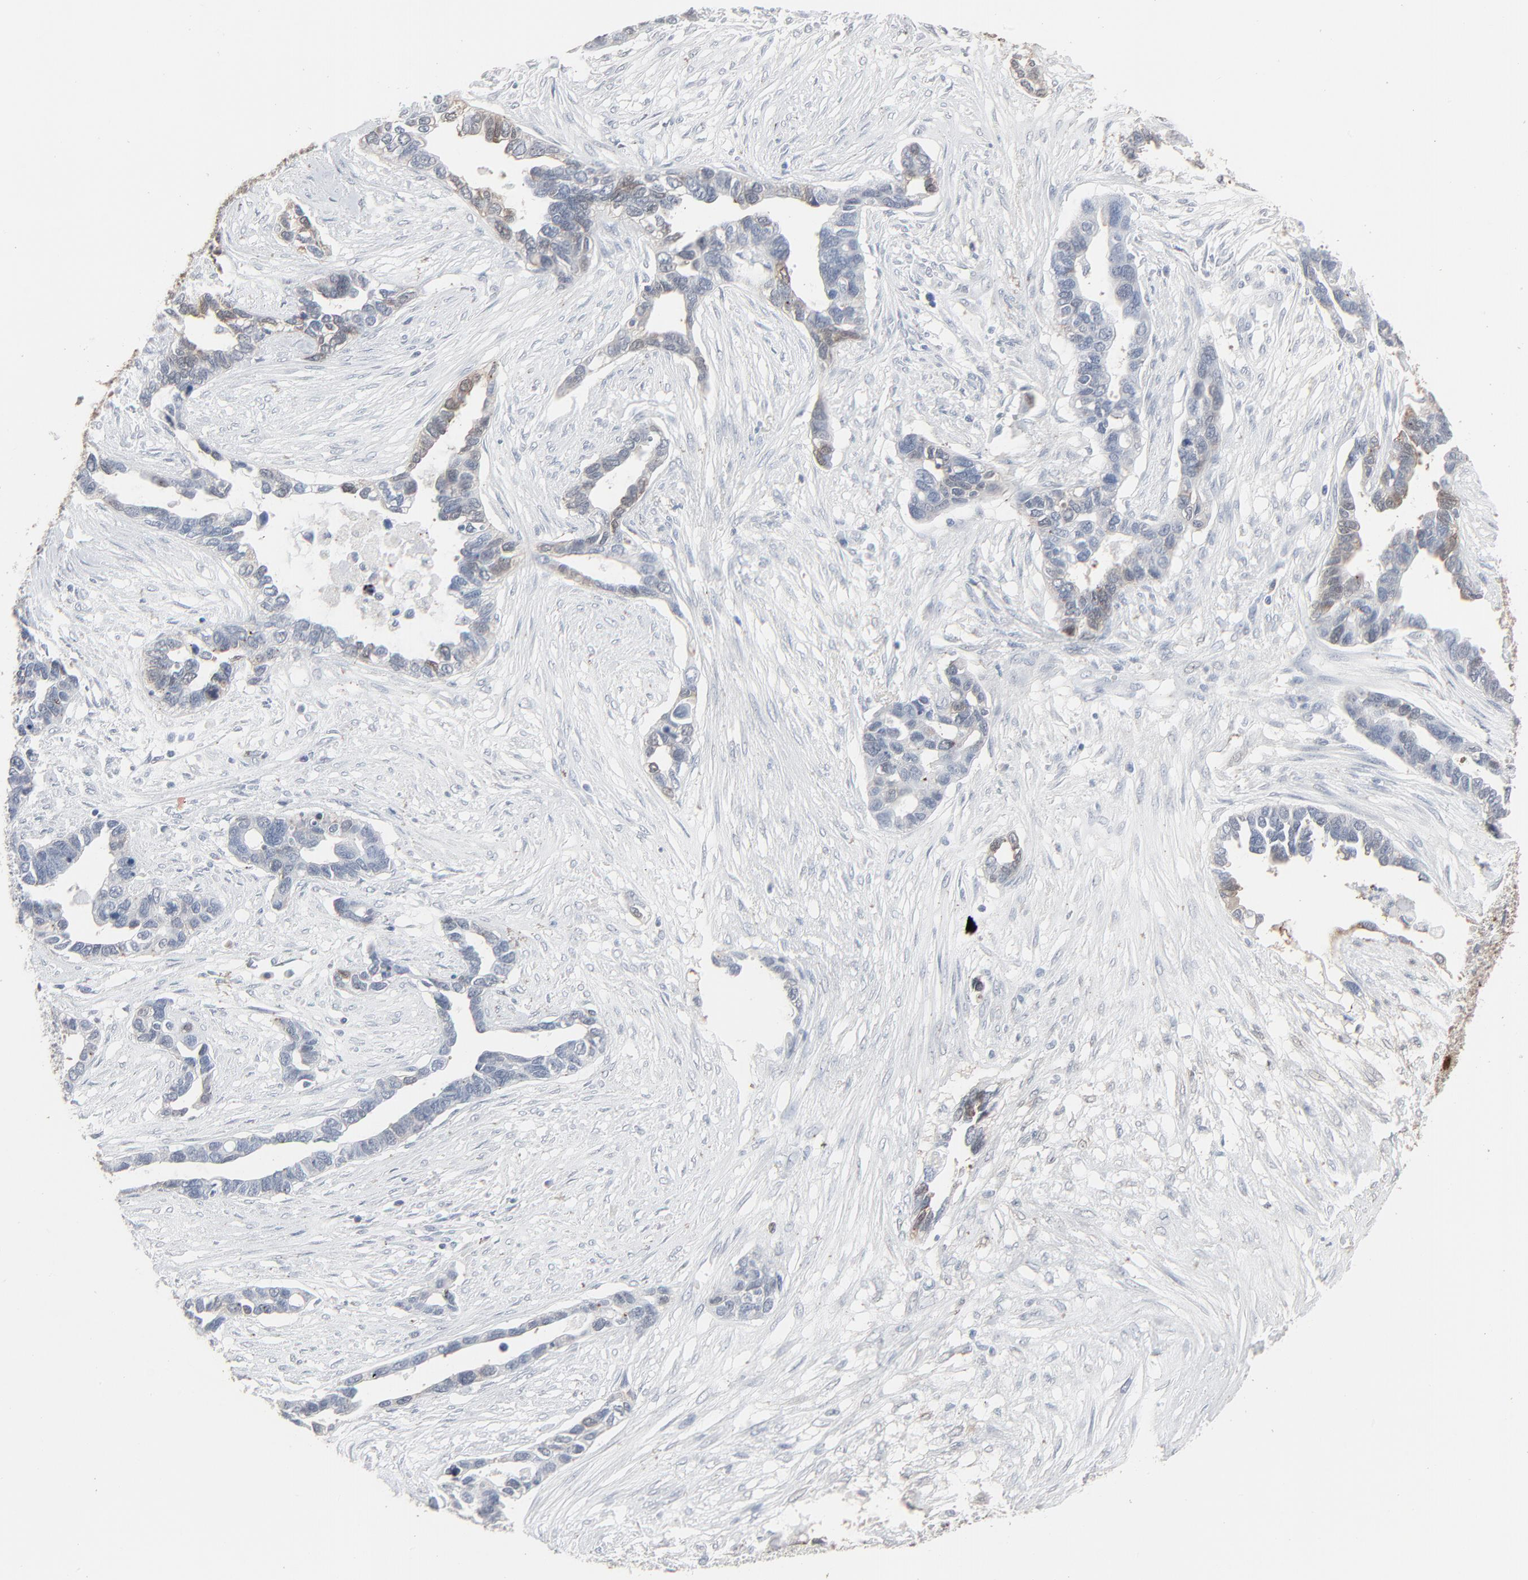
{"staining": {"intensity": "weak", "quantity": "<25%", "location": "cytoplasmic/membranous"}, "tissue": "ovarian cancer", "cell_type": "Tumor cells", "image_type": "cancer", "snomed": [{"axis": "morphology", "description": "Cystadenocarcinoma, serous, NOS"}, {"axis": "topography", "description": "Ovary"}], "caption": "Ovarian cancer (serous cystadenocarcinoma) was stained to show a protein in brown. There is no significant staining in tumor cells.", "gene": "PHGDH", "patient": {"sex": "female", "age": 54}}